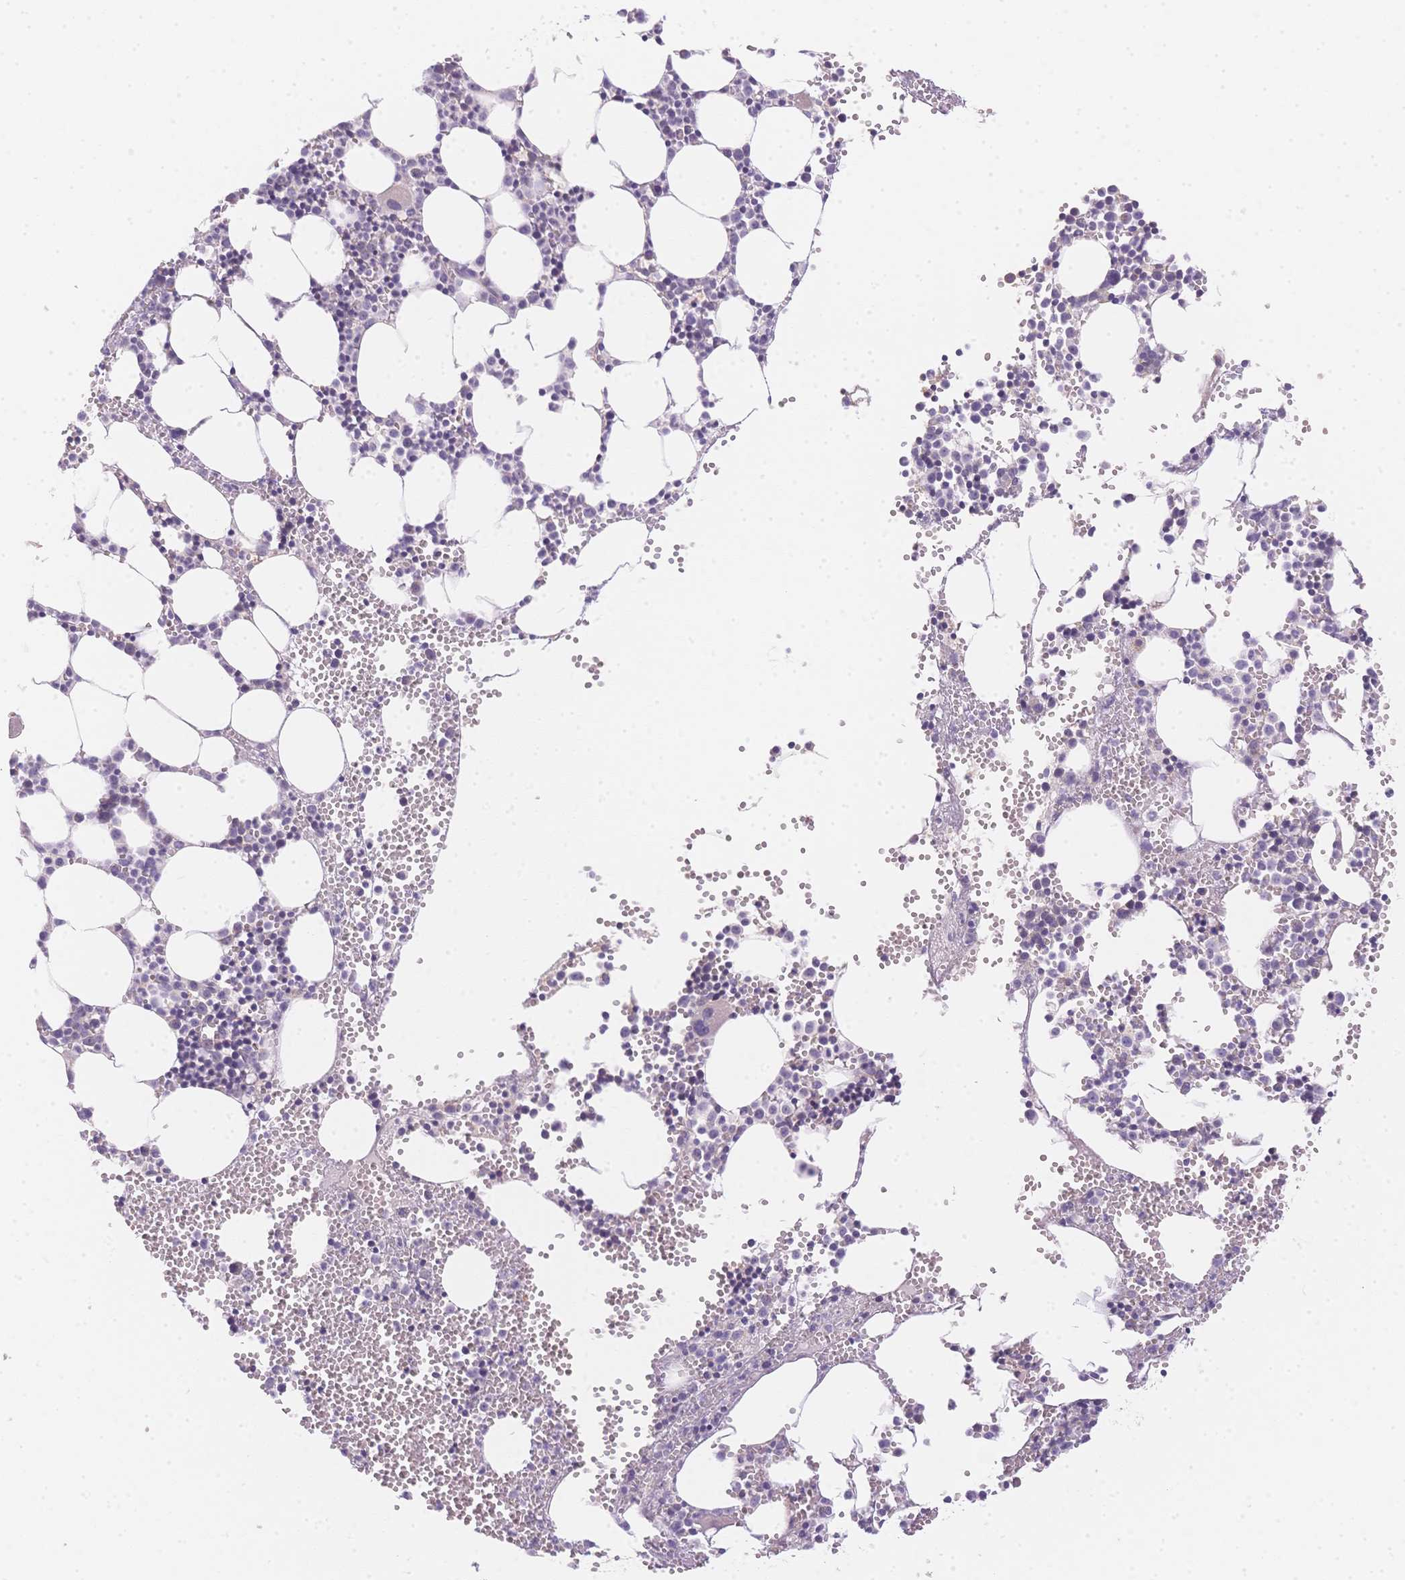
{"staining": {"intensity": "negative", "quantity": "none", "location": "none"}, "tissue": "bone marrow", "cell_type": "Hematopoietic cells", "image_type": "normal", "snomed": [{"axis": "morphology", "description": "Normal tissue, NOS"}, {"axis": "topography", "description": "Bone marrow"}], "caption": "Immunohistochemical staining of normal human bone marrow reveals no significant expression in hematopoietic cells.", "gene": "SMYD1", "patient": {"sex": "male", "age": 89}}